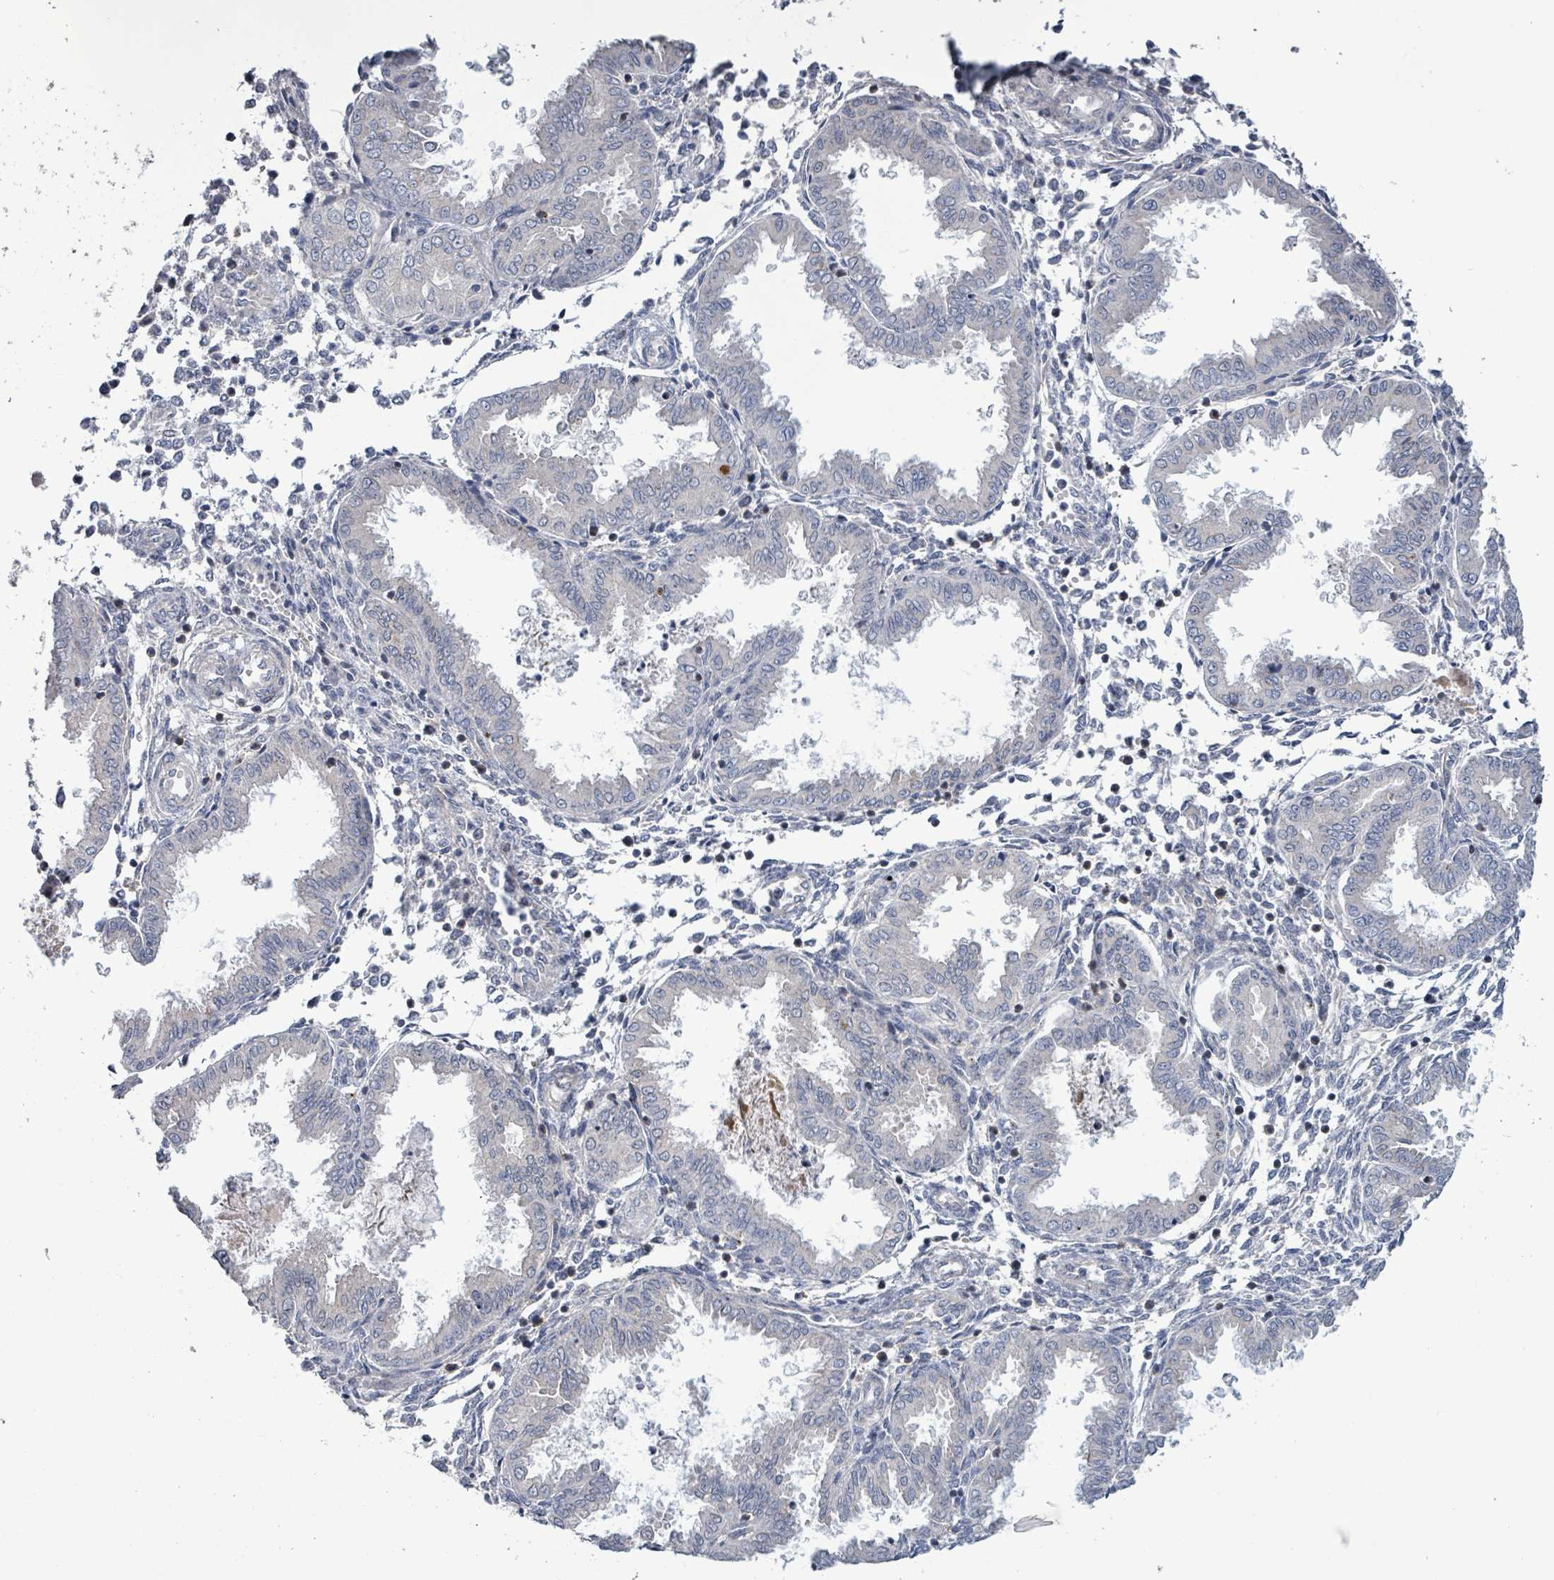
{"staining": {"intensity": "negative", "quantity": "none", "location": "none"}, "tissue": "endometrium", "cell_type": "Cells in endometrial stroma", "image_type": "normal", "snomed": [{"axis": "morphology", "description": "Normal tissue, NOS"}, {"axis": "topography", "description": "Endometrium"}], "caption": "Micrograph shows no significant protein staining in cells in endometrial stroma of benign endometrium. (Stains: DAB immunohistochemistry (IHC) with hematoxylin counter stain, Microscopy: brightfield microscopy at high magnification).", "gene": "LILRA4", "patient": {"sex": "female", "age": 33}}